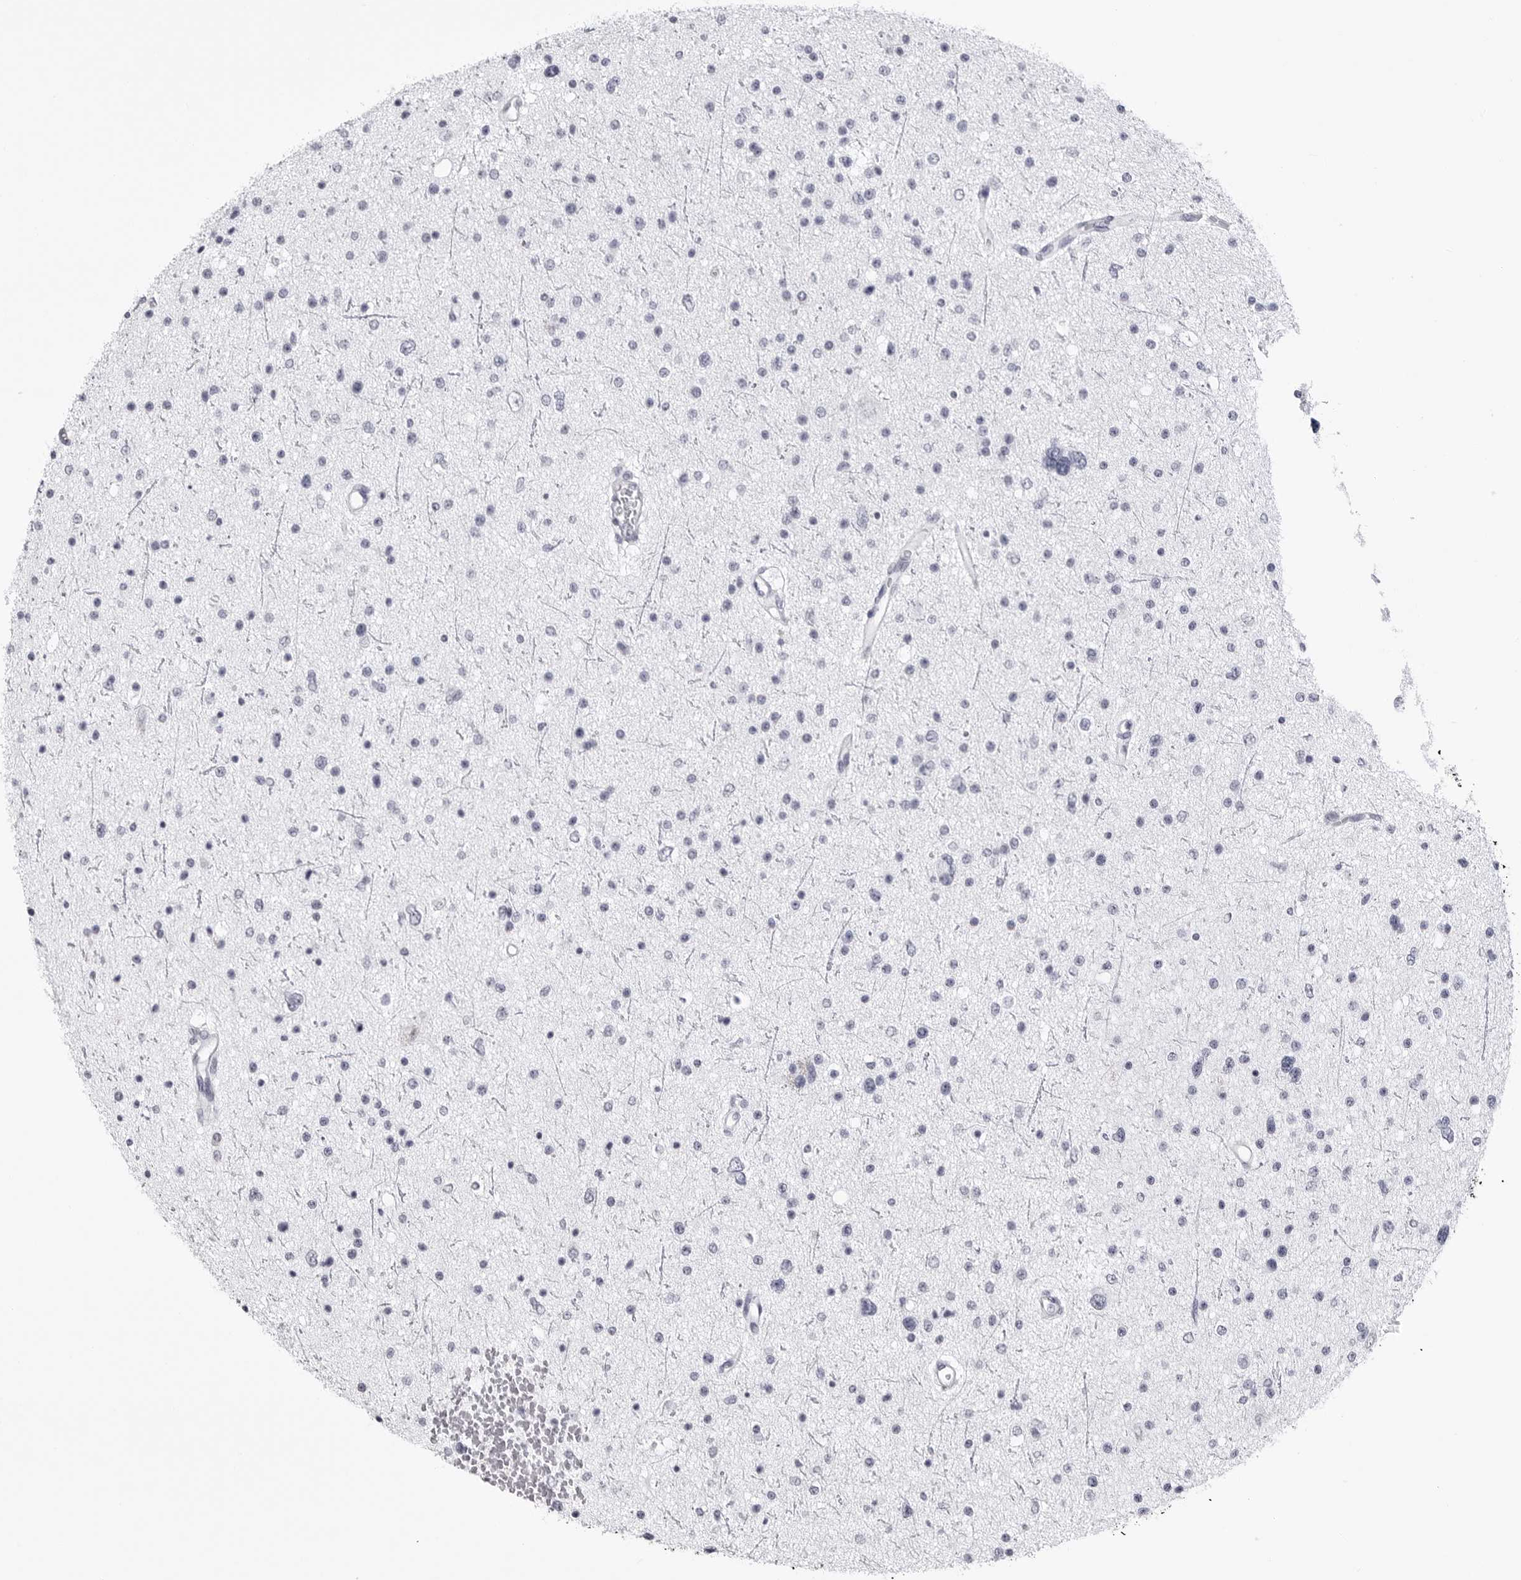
{"staining": {"intensity": "negative", "quantity": "none", "location": "none"}, "tissue": "glioma", "cell_type": "Tumor cells", "image_type": "cancer", "snomed": [{"axis": "morphology", "description": "Glioma, malignant, Low grade"}, {"axis": "topography", "description": "Brain"}], "caption": "A photomicrograph of human low-grade glioma (malignant) is negative for staining in tumor cells. (DAB (3,3'-diaminobenzidine) immunohistochemistry visualized using brightfield microscopy, high magnification).", "gene": "COL26A1", "patient": {"sex": "female", "age": 37}}